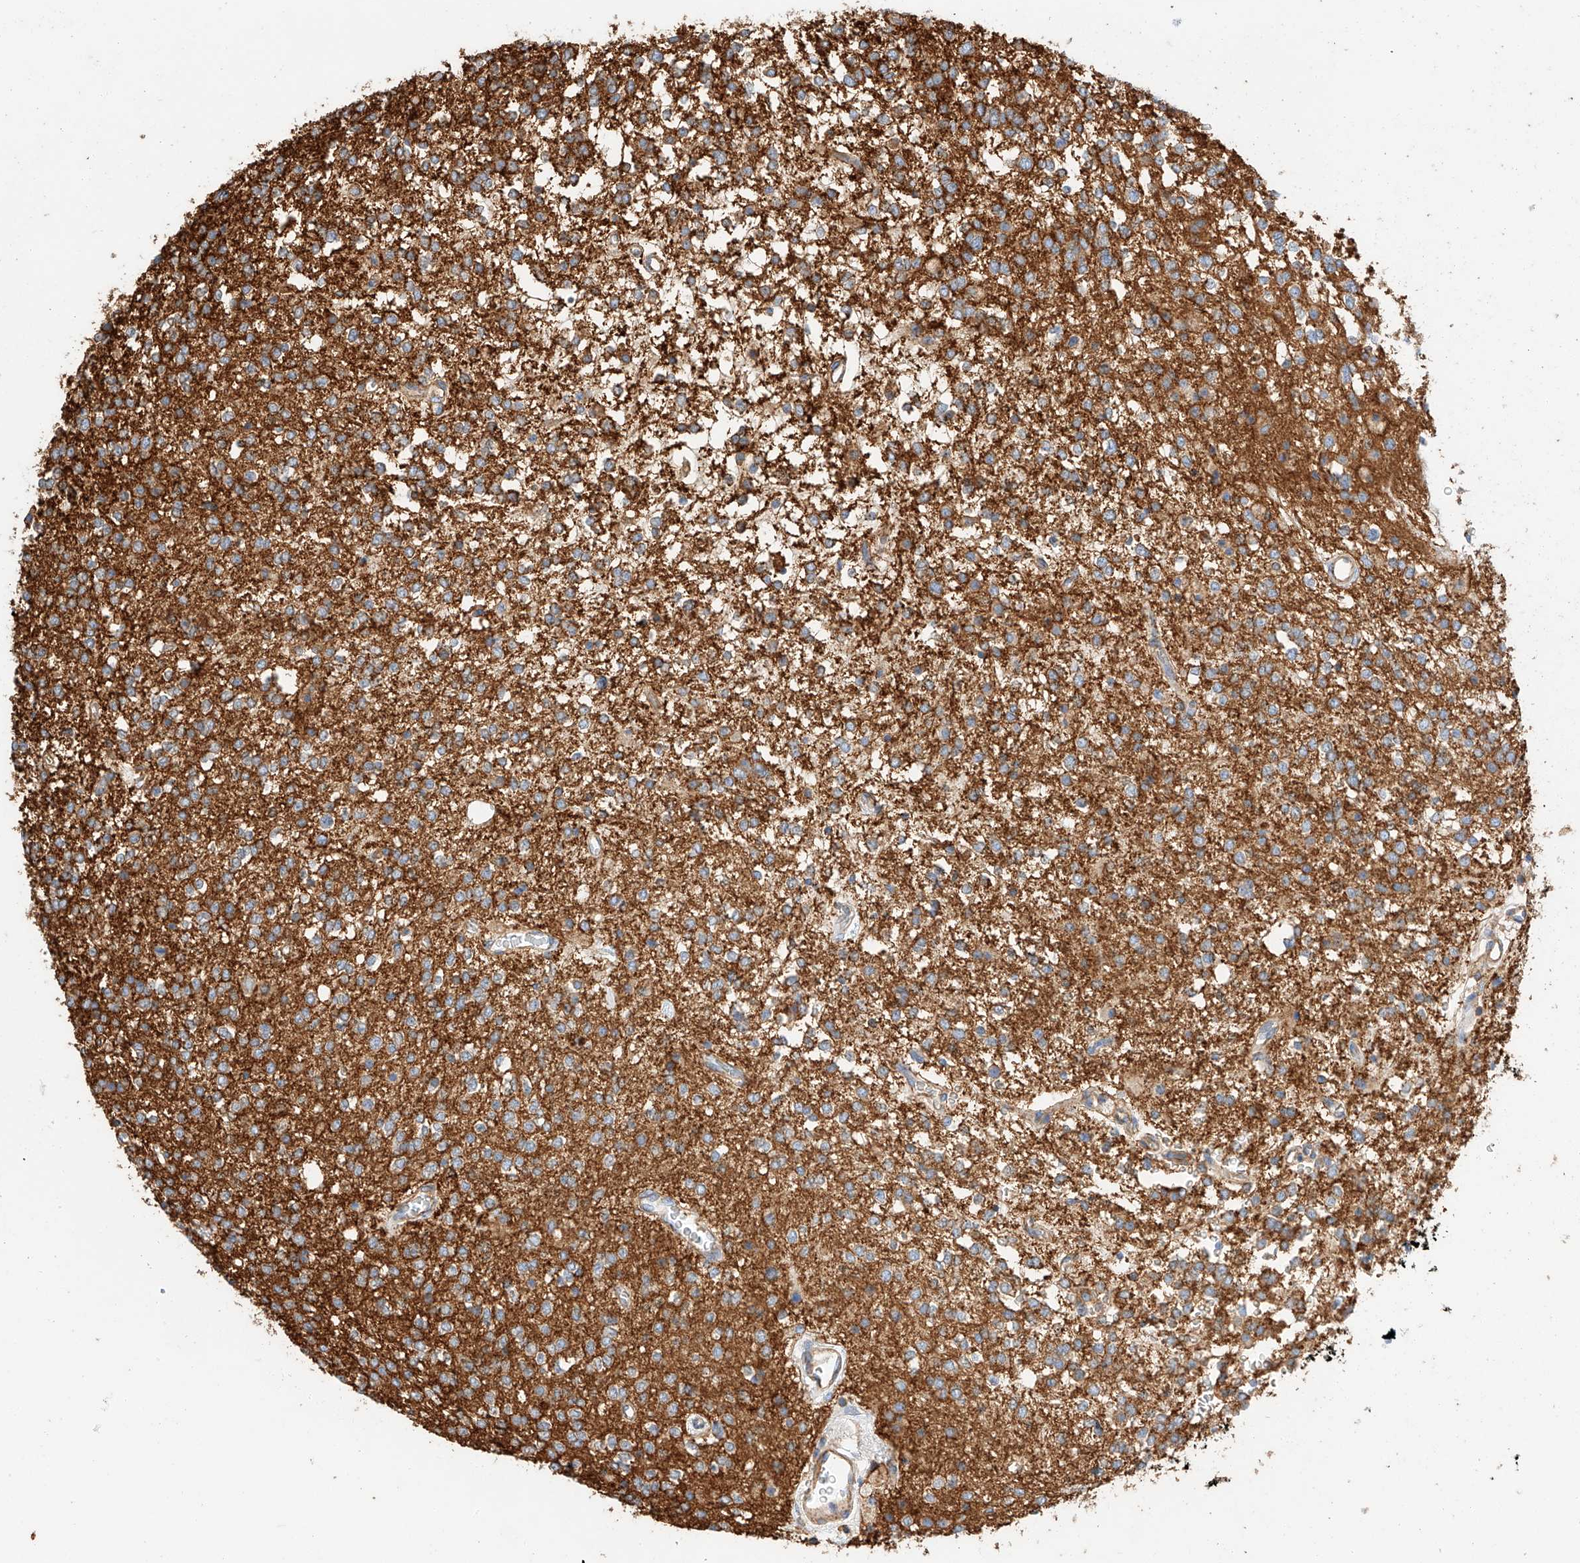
{"staining": {"intensity": "moderate", "quantity": "25%-75%", "location": "cytoplasmic/membranous"}, "tissue": "glioma", "cell_type": "Tumor cells", "image_type": "cancer", "snomed": [{"axis": "morphology", "description": "Glioma, malignant, High grade"}, {"axis": "topography", "description": "Brain"}], "caption": "Protein analysis of glioma tissue exhibits moderate cytoplasmic/membranous staining in approximately 25%-75% of tumor cells. (Stains: DAB in brown, nuclei in blue, Microscopy: brightfield microscopy at high magnification).", "gene": "HAUS4", "patient": {"sex": "male", "age": 34}}